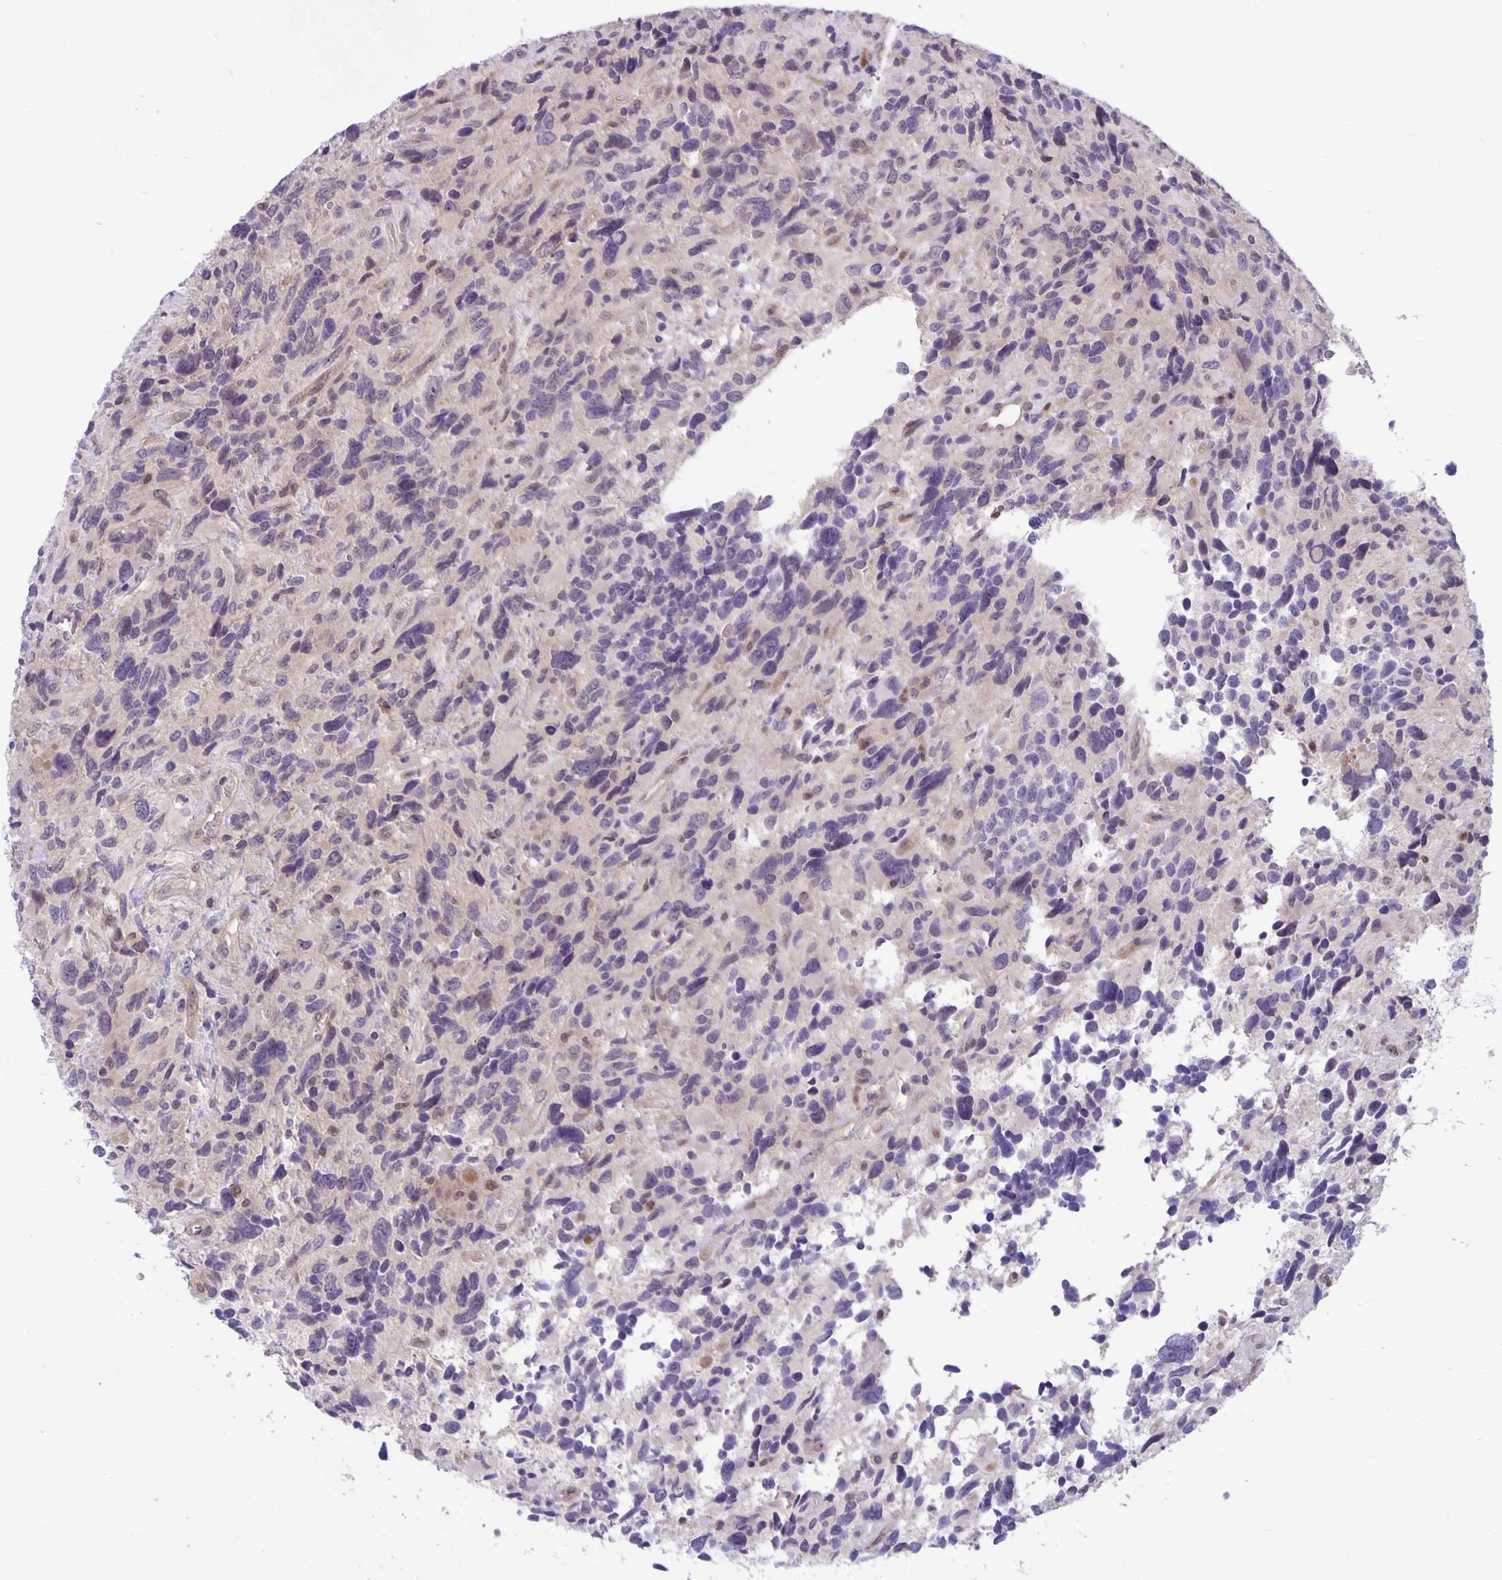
{"staining": {"intensity": "negative", "quantity": "none", "location": "none"}, "tissue": "glioma", "cell_type": "Tumor cells", "image_type": "cancer", "snomed": [{"axis": "morphology", "description": "Glioma, malignant, High grade"}, {"axis": "topography", "description": "Brain"}], "caption": "This is a histopathology image of IHC staining of glioma, which shows no staining in tumor cells.", "gene": "TAX1BP3", "patient": {"sex": "male", "age": 46}}